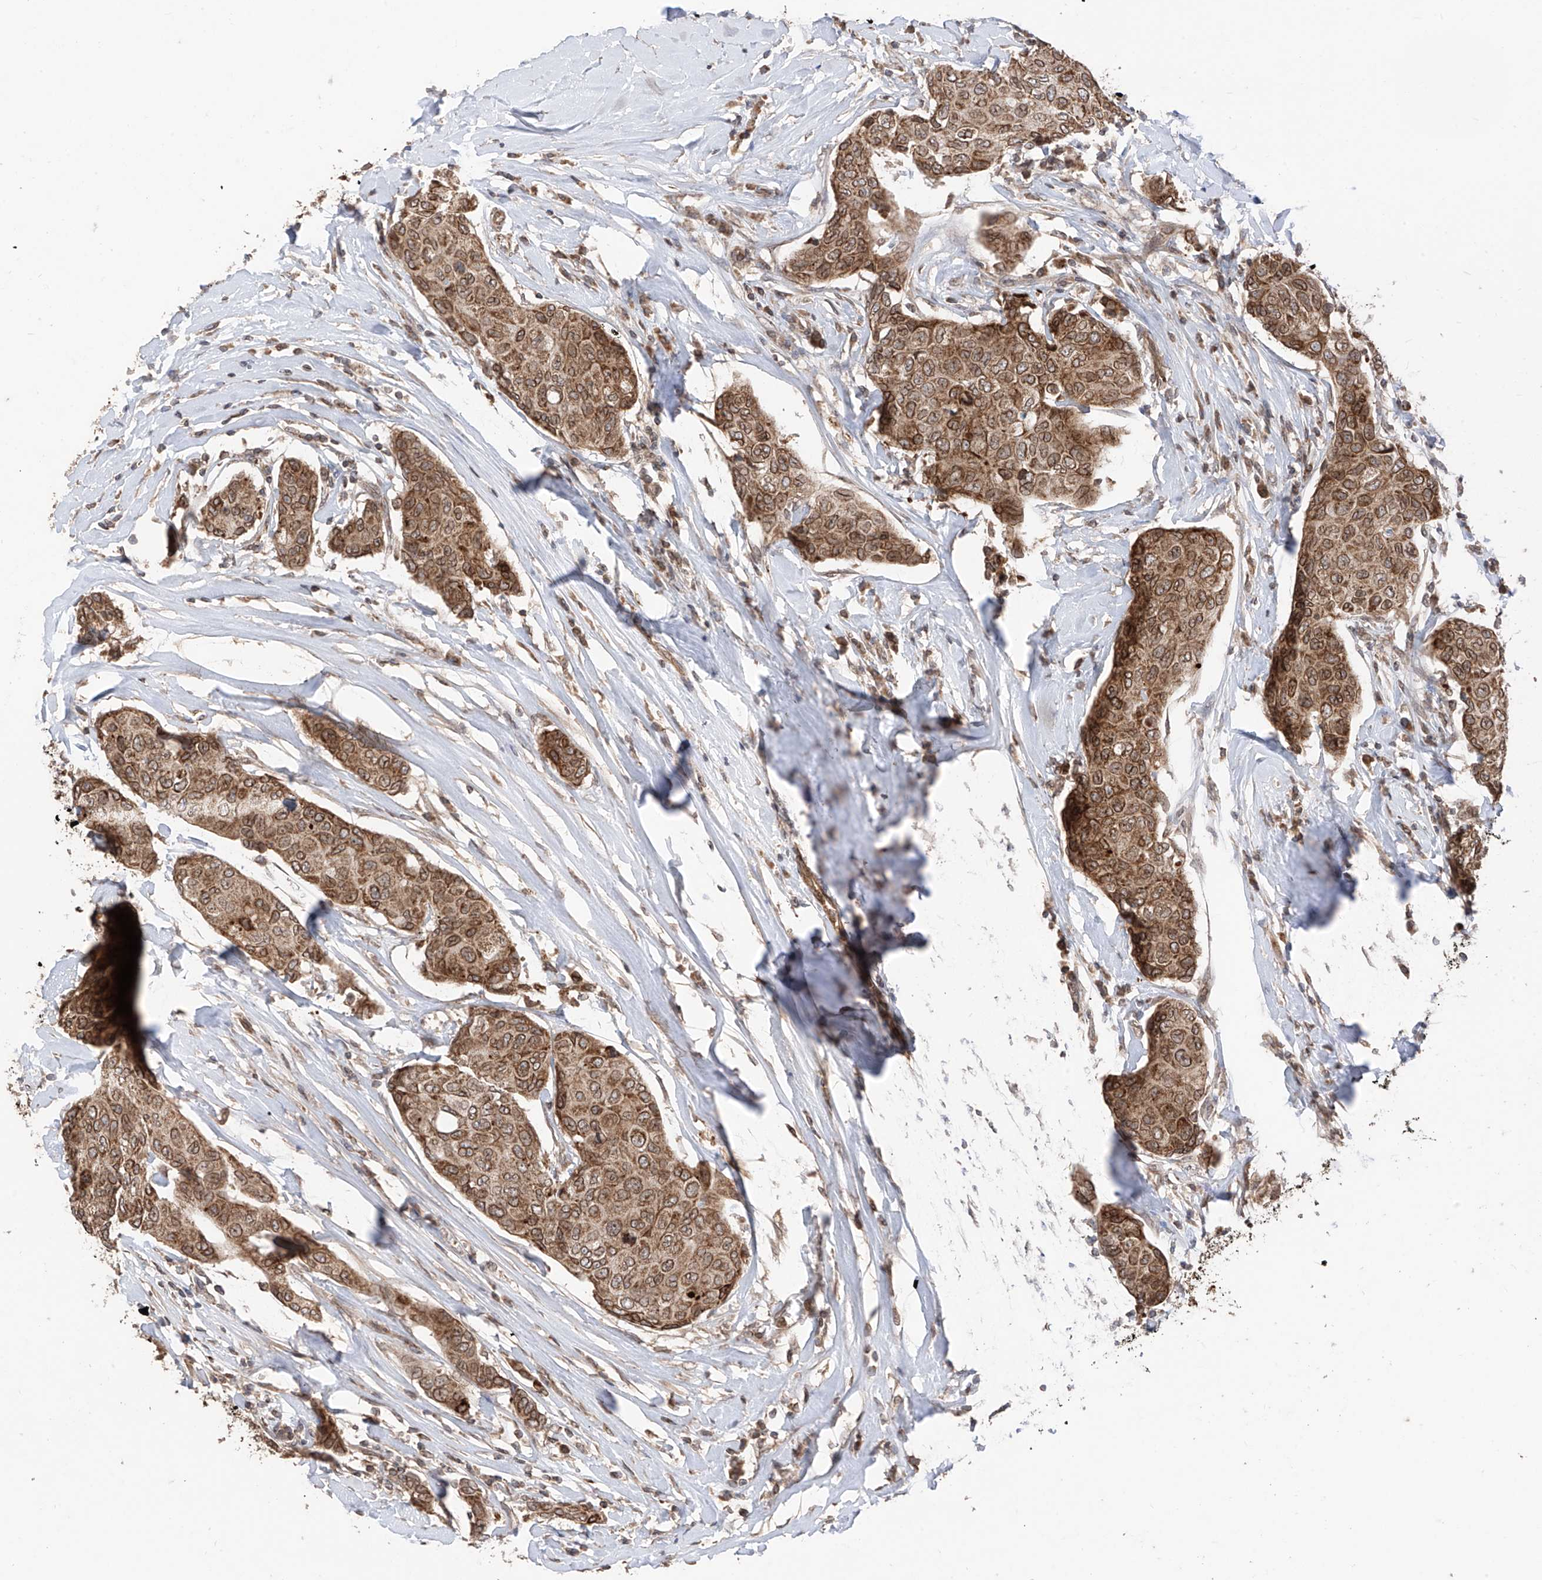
{"staining": {"intensity": "moderate", "quantity": ">75%", "location": "cytoplasmic/membranous,nuclear"}, "tissue": "breast cancer", "cell_type": "Tumor cells", "image_type": "cancer", "snomed": [{"axis": "morphology", "description": "Duct carcinoma"}, {"axis": "topography", "description": "Breast"}], "caption": "Breast invasive ductal carcinoma was stained to show a protein in brown. There is medium levels of moderate cytoplasmic/membranous and nuclear staining in approximately >75% of tumor cells.", "gene": "AHCTF1", "patient": {"sex": "female", "age": 80}}